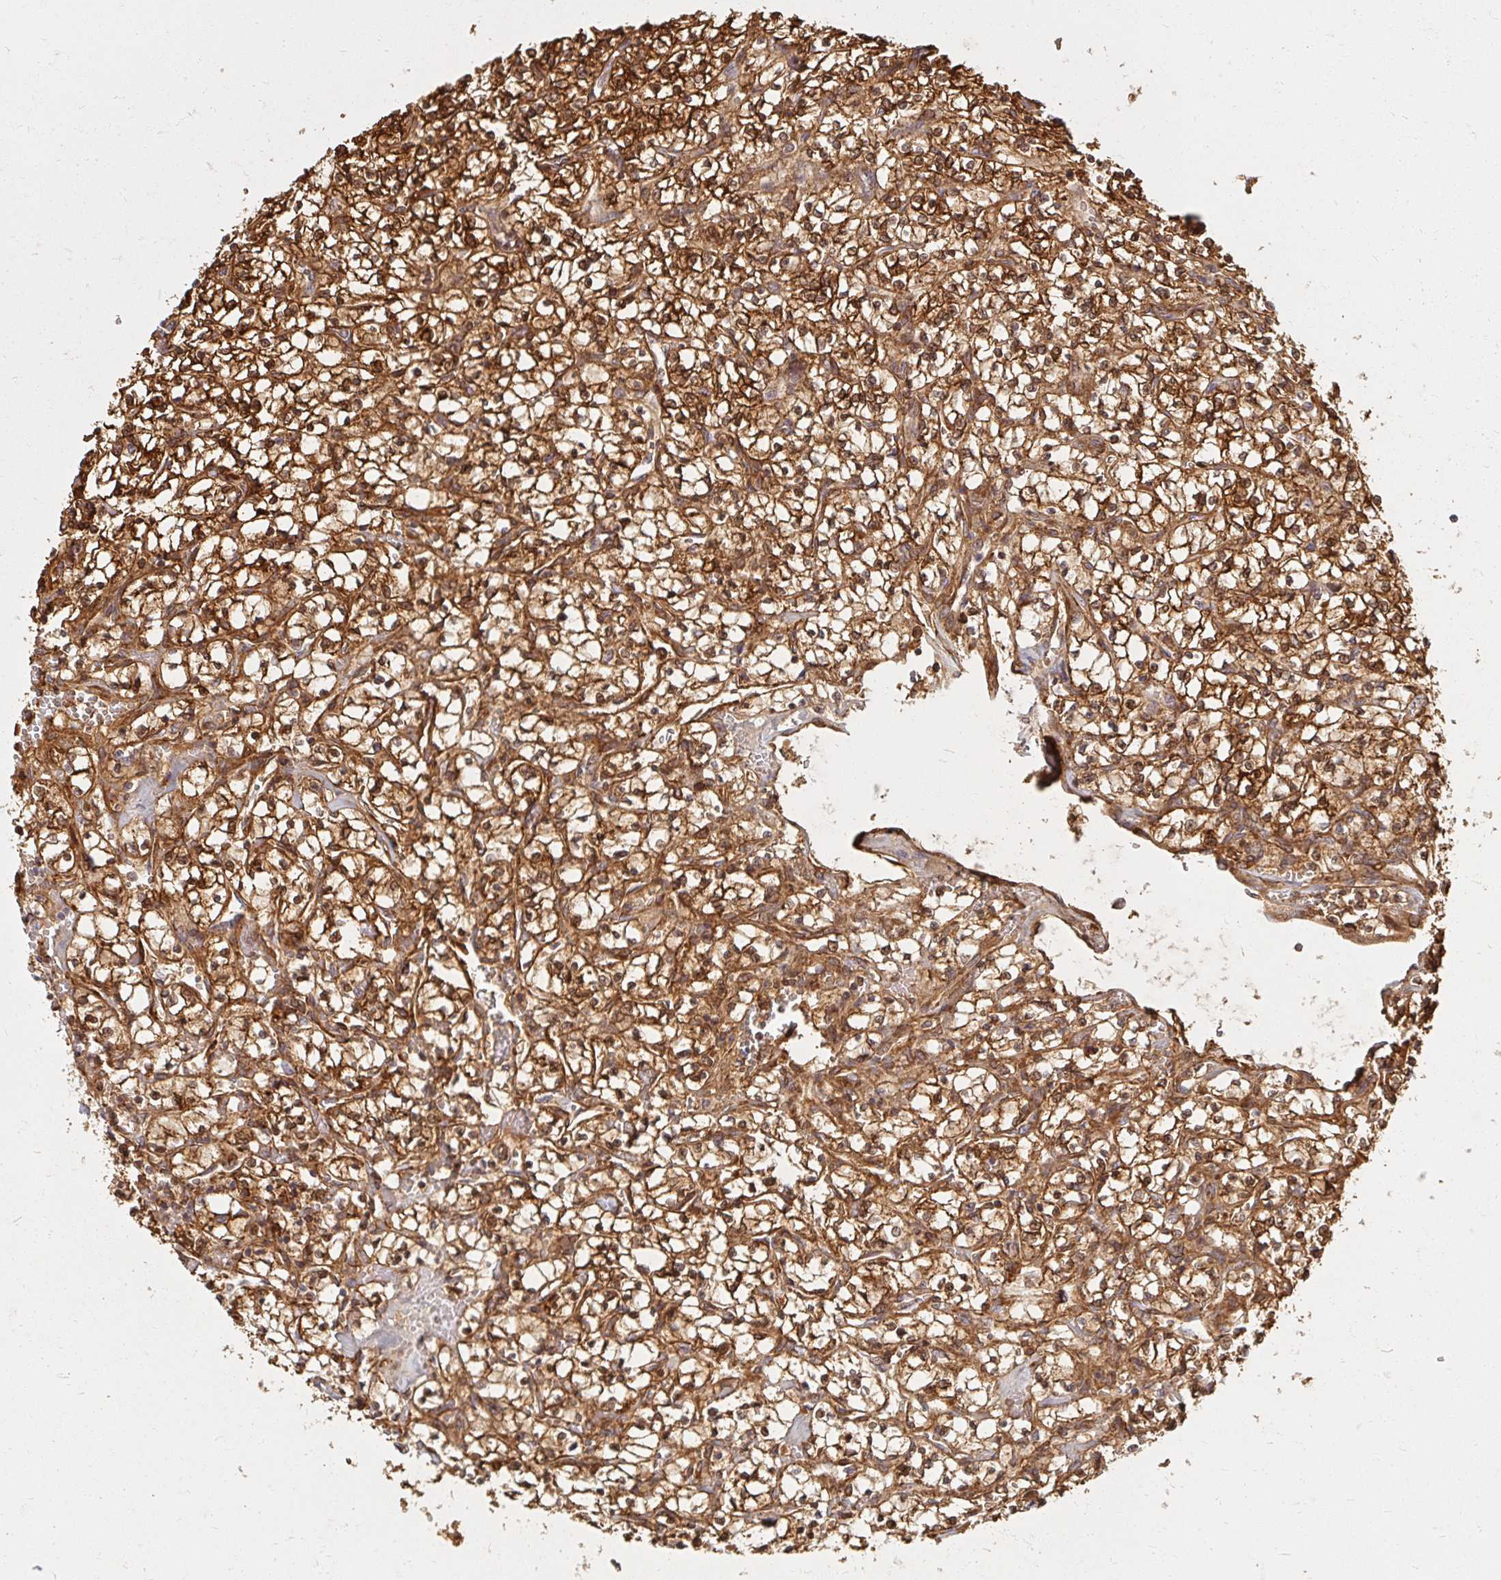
{"staining": {"intensity": "moderate", "quantity": ">75%", "location": "cytoplasmic/membranous,nuclear"}, "tissue": "renal cancer", "cell_type": "Tumor cells", "image_type": "cancer", "snomed": [{"axis": "morphology", "description": "Adenocarcinoma, NOS"}, {"axis": "topography", "description": "Kidney"}], "caption": "Immunohistochemical staining of renal cancer (adenocarcinoma) shows moderate cytoplasmic/membranous and nuclear protein expression in about >75% of tumor cells. (DAB = brown stain, brightfield microscopy at high magnification).", "gene": "BTF3", "patient": {"sex": "female", "age": 64}}